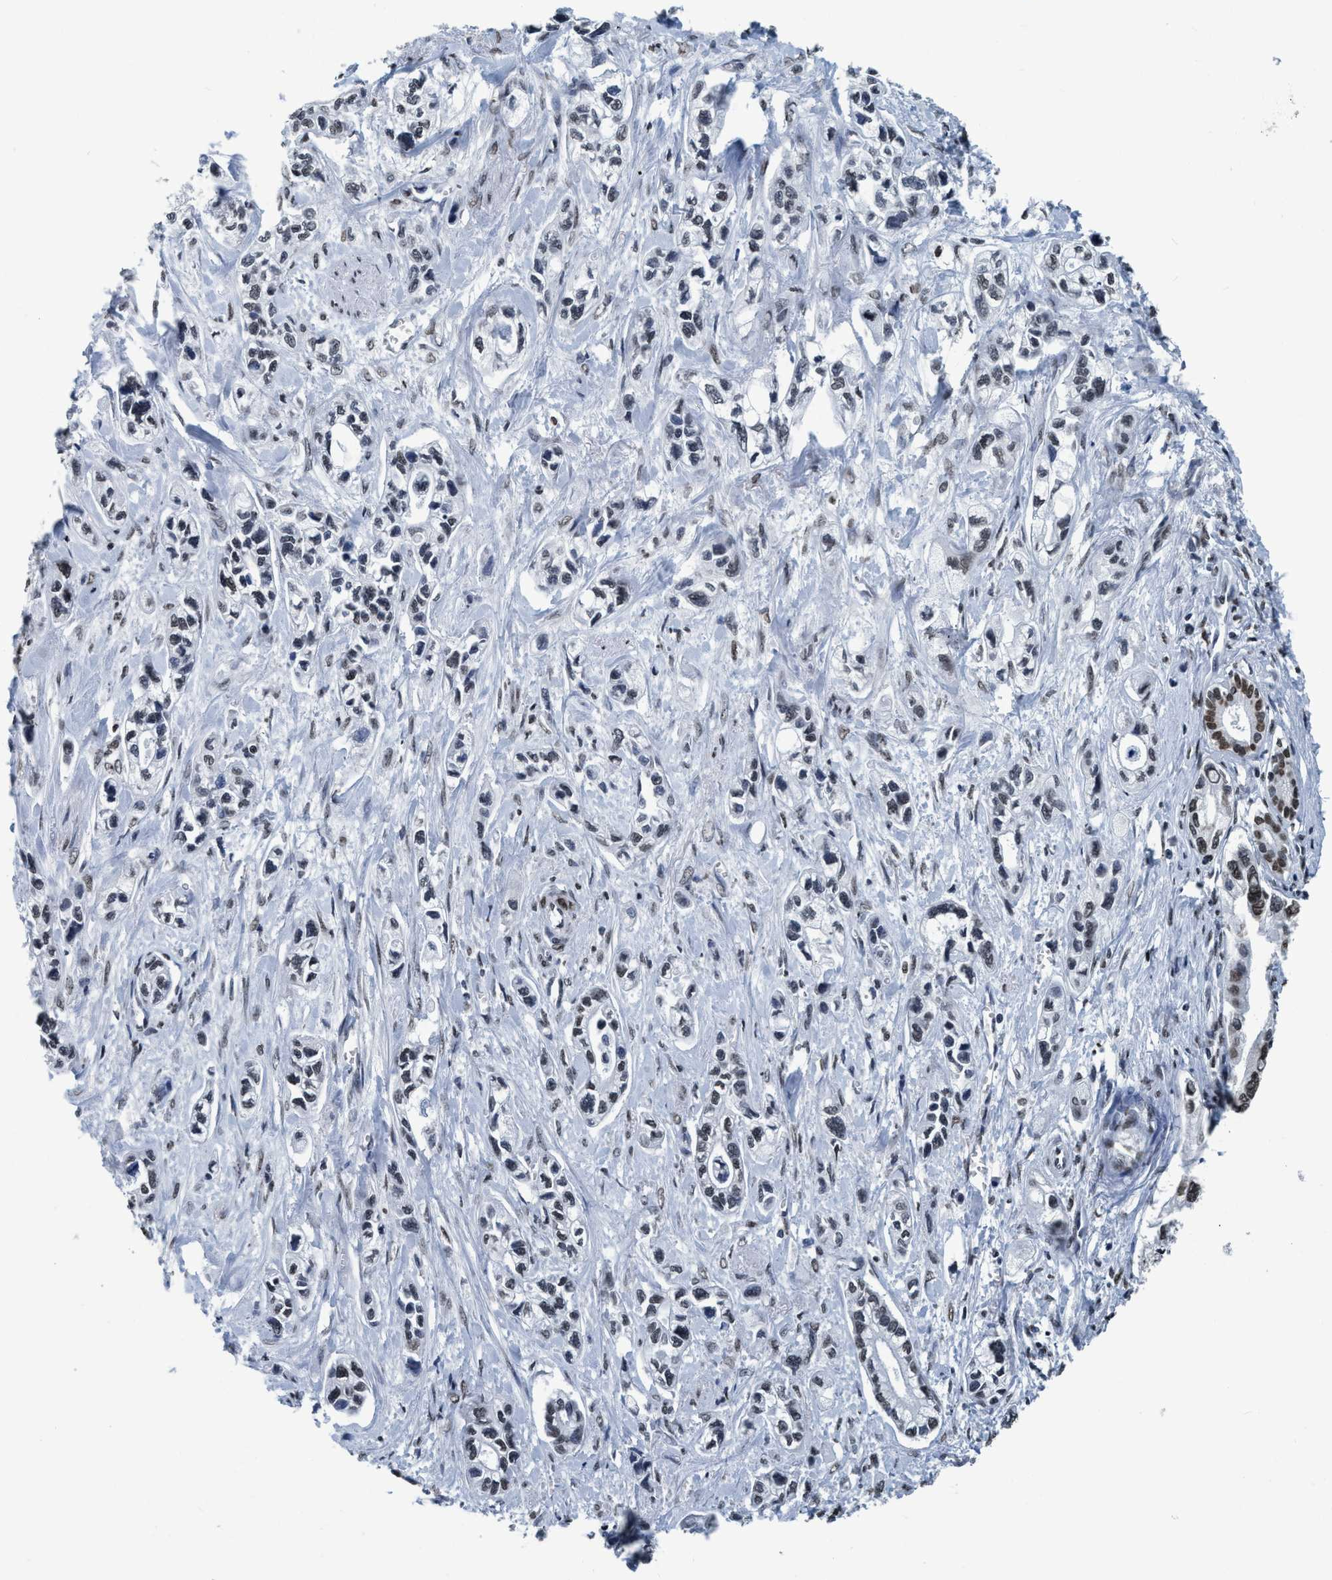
{"staining": {"intensity": "moderate", "quantity": "25%-75%", "location": "nuclear"}, "tissue": "pancreatic cancer", "cell_type": "Tumor cells", "image_type": "cancer", "snomed": [{"axis": "morphology", "description": "Adenocarcinoma, NOS"}, {"axis": "topography", "description": "Pancreas"}], "caption": "A brown stain highlights moderate nuclear staining of a protein in human adenocarcinoma (pancreatic) tumor cells.", "gene": "CCNE2", "patient": {"sex": "male", "age": 74}}